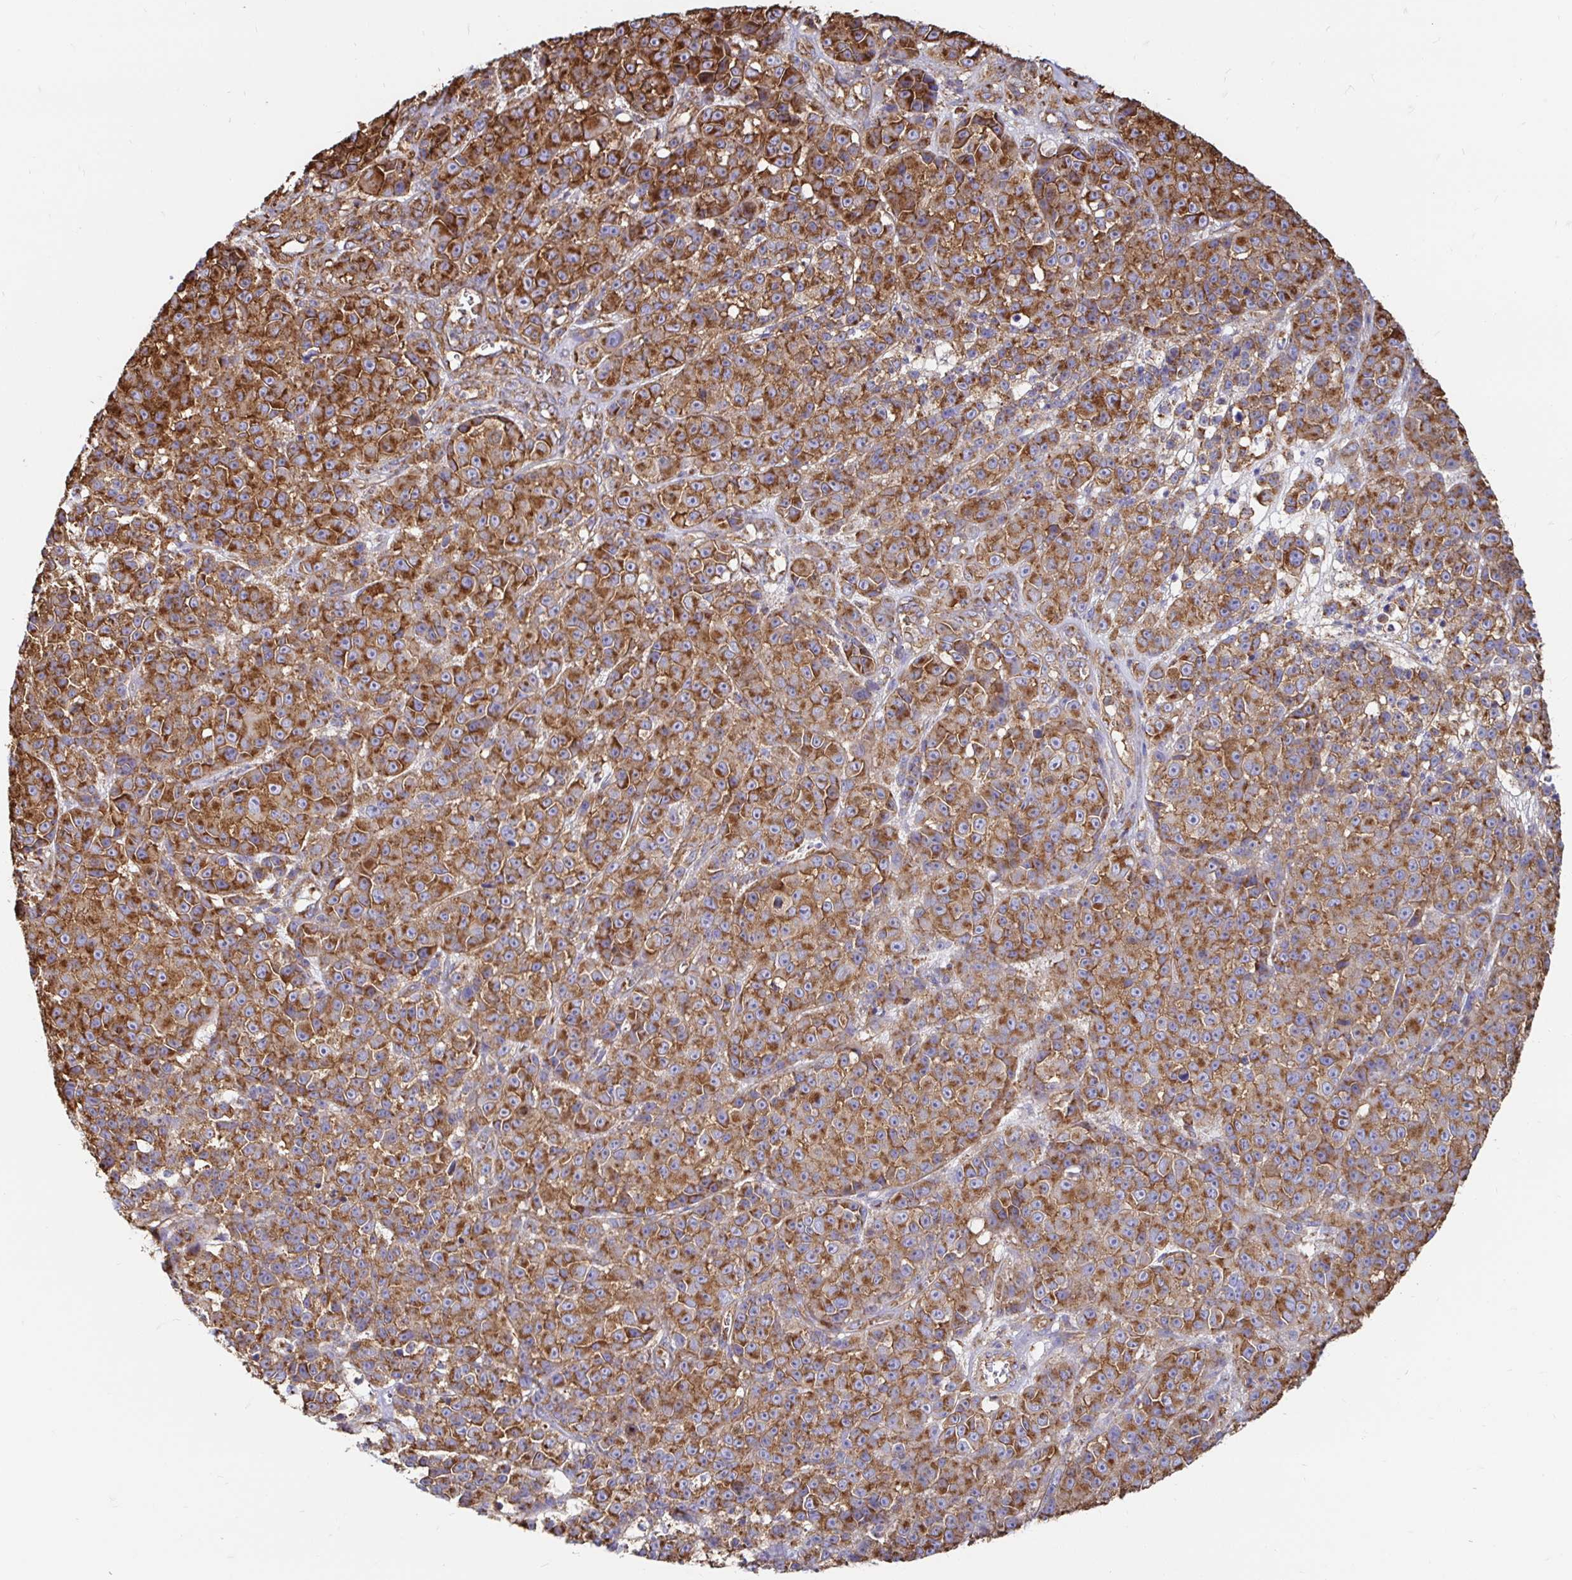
{"staining": {"intensity": "strong", "quantity": ">75%", "location": "cytoplasmic/membranous"}, "tissue": "melanoma", "cell_type": "Tumor cells", "image_type": "cancer", "snomed": [{"axis": "morphology", "description": "Malignant melanoma, NOS"}, {"axis": "topography", "description": "Skin"}, {"axis": "topography", "description": "Skin of back"}], "caption": "The immunohistochemical stain highlights strong cytoplasmic/membranous expression in tumor cells of malignant melanoma tissue.", "gene": "CLTC", "patient": {"sex": "male", "age": 91}}